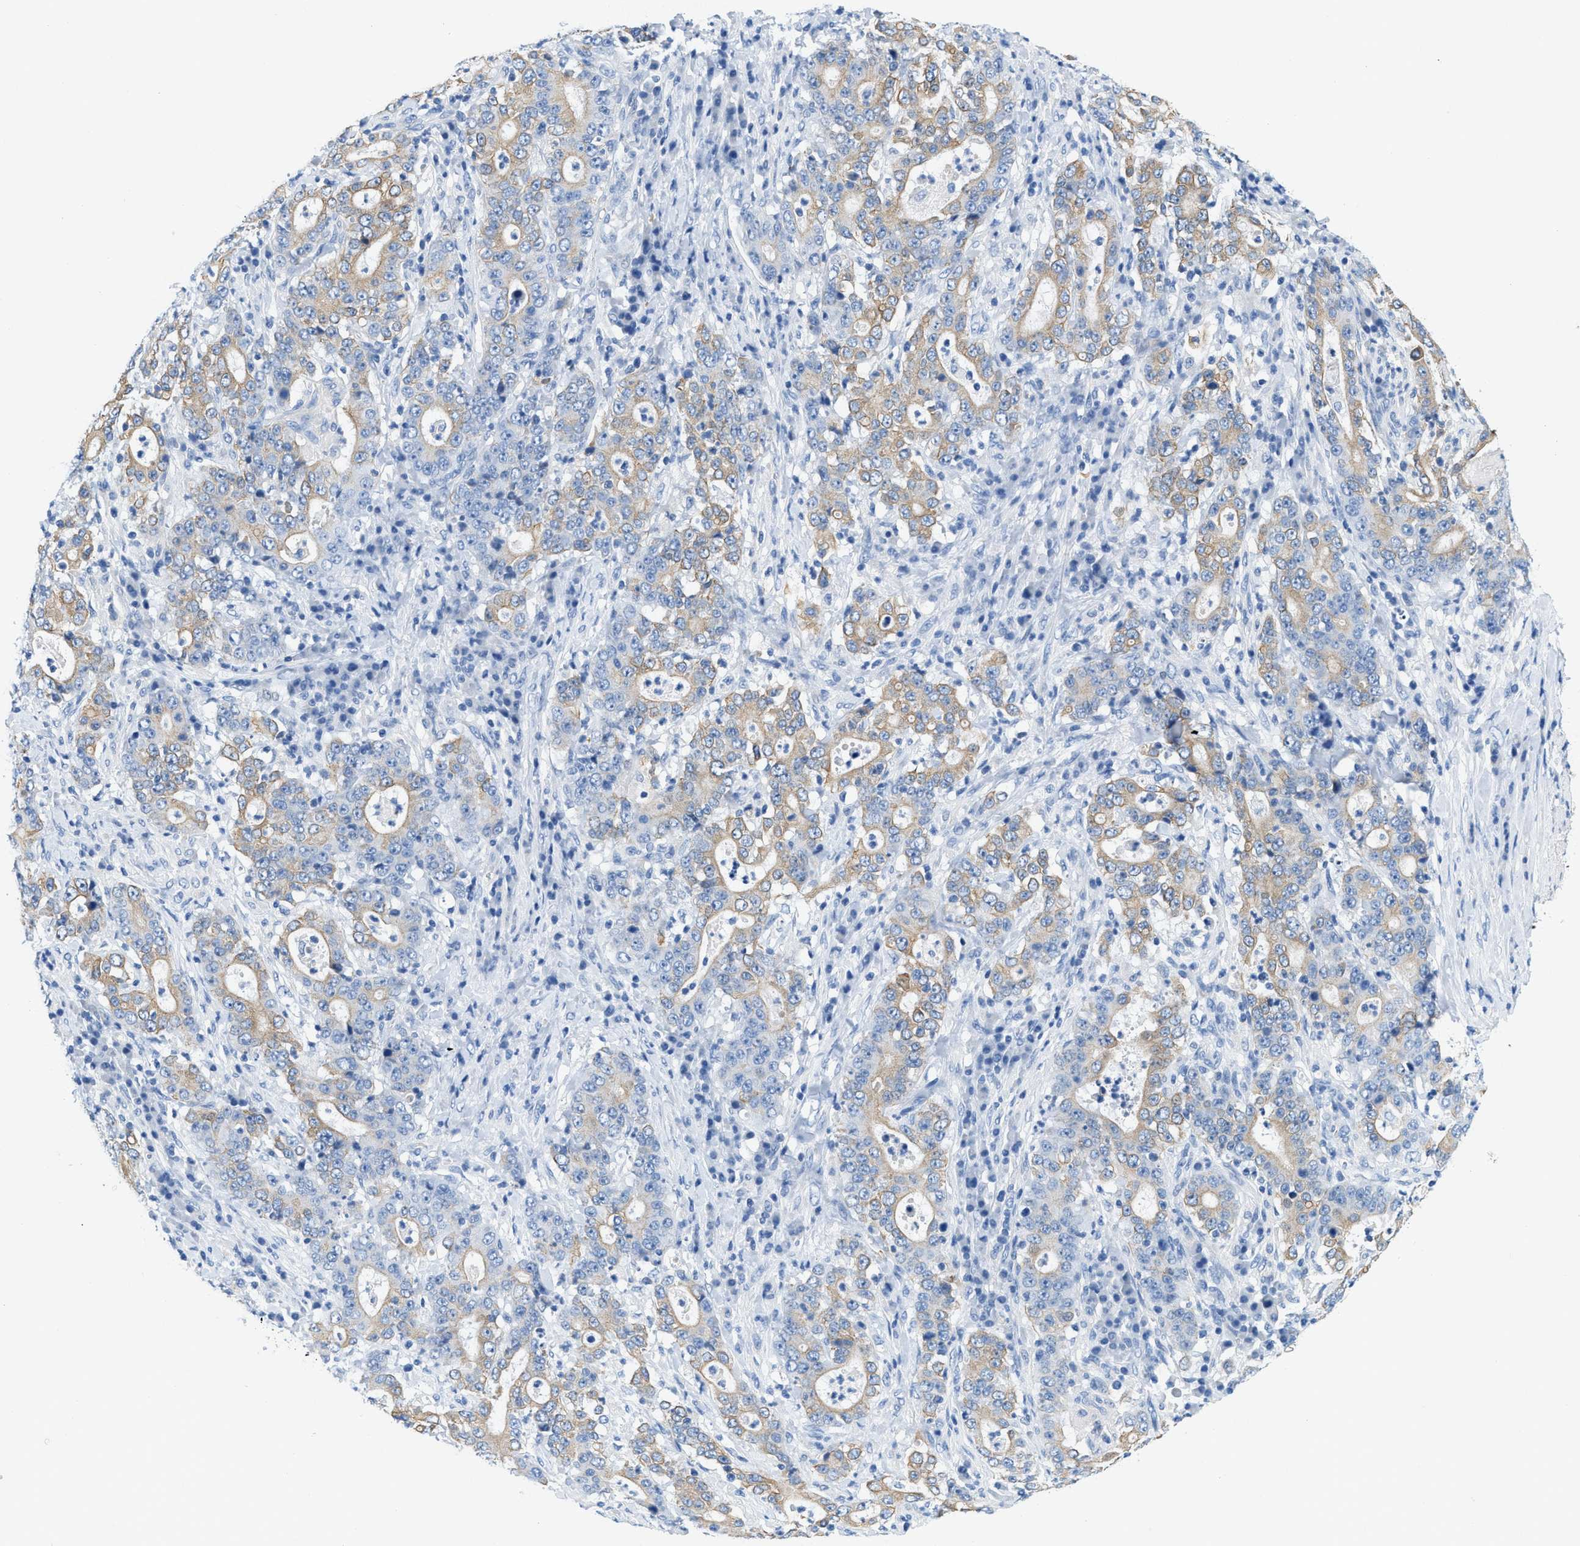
{"staining": {"intensity": "weak", "quantity": "25%-75%", "location": "cytoplasmic/membranous"}, "tissue": "stomach cancer", "cell_type": "Tumor cells", "image_type": "cancer", "snomed": [{"axis": "morphology", "description": "Normal tissue, NOS"}, {"axis": "morphology", "description": "Adenocarcinoma, NOS"}, {"axis": "topography", "description": "Stomach, upper"}, {"axis": "topography", "description": "Stomach"}], "caption": "Protein staining by immunohistochemistry demonstrates weak cytoplasmic/membranous positivity in about 25%-75% of tumor cells in stomach adenocarcinoma.", "gene": "BPGM", "patient": {"sex": "male", "age": 59}}